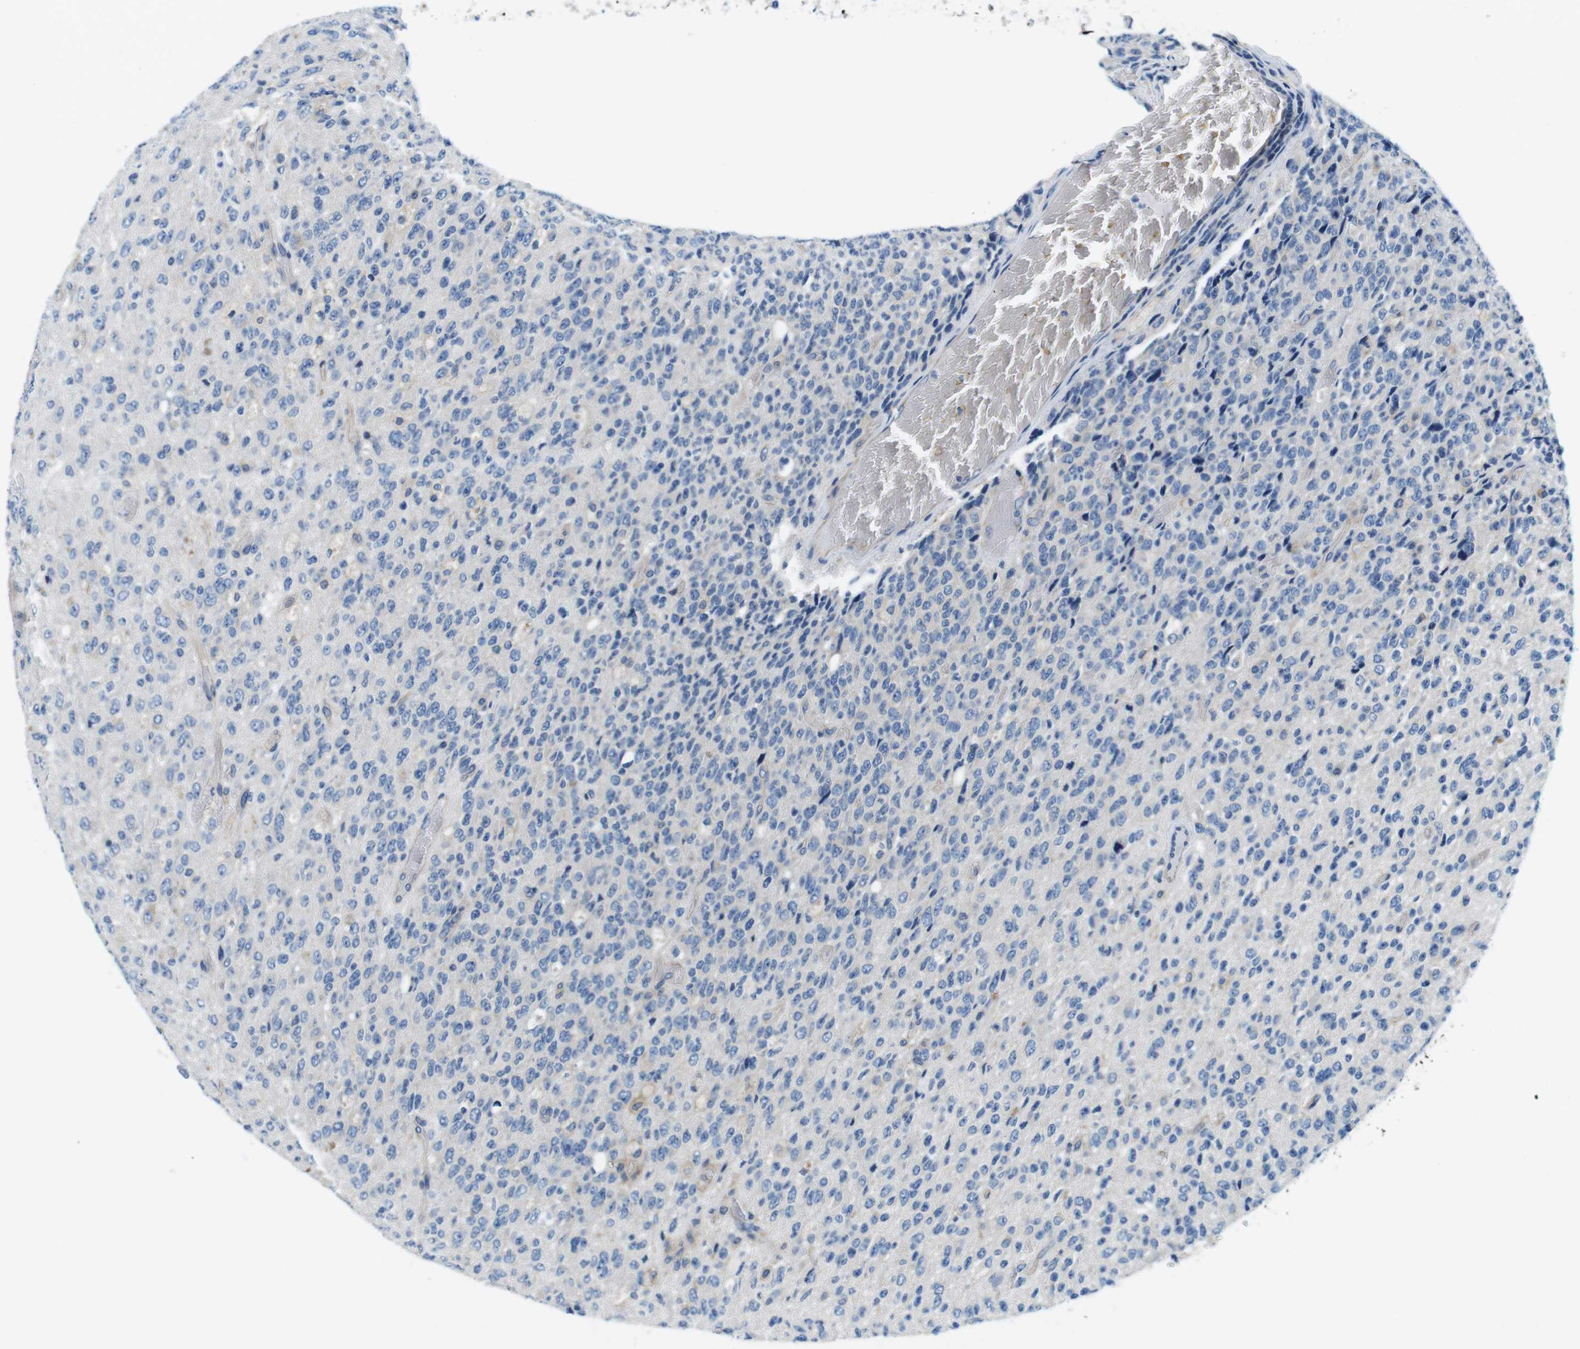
{"staining": {"intensity": "negative", "quantity": "none", "location": "none"}, "tissue": "glioma", "cell_type": "Tumor cells", "image_type": "cancer", "snomed": [{"axis": "morphology", "description": "Glioma, malignant, High grade"}, {"axis": "topography", "description": "pancreas cauda"}], "caption": "A high-resolution image shows IHC staining of glioma, which exhibits no significant staining in tumor cells.", "gene": "DENND4C", "patient": {"sex": "male", "age": 60}}